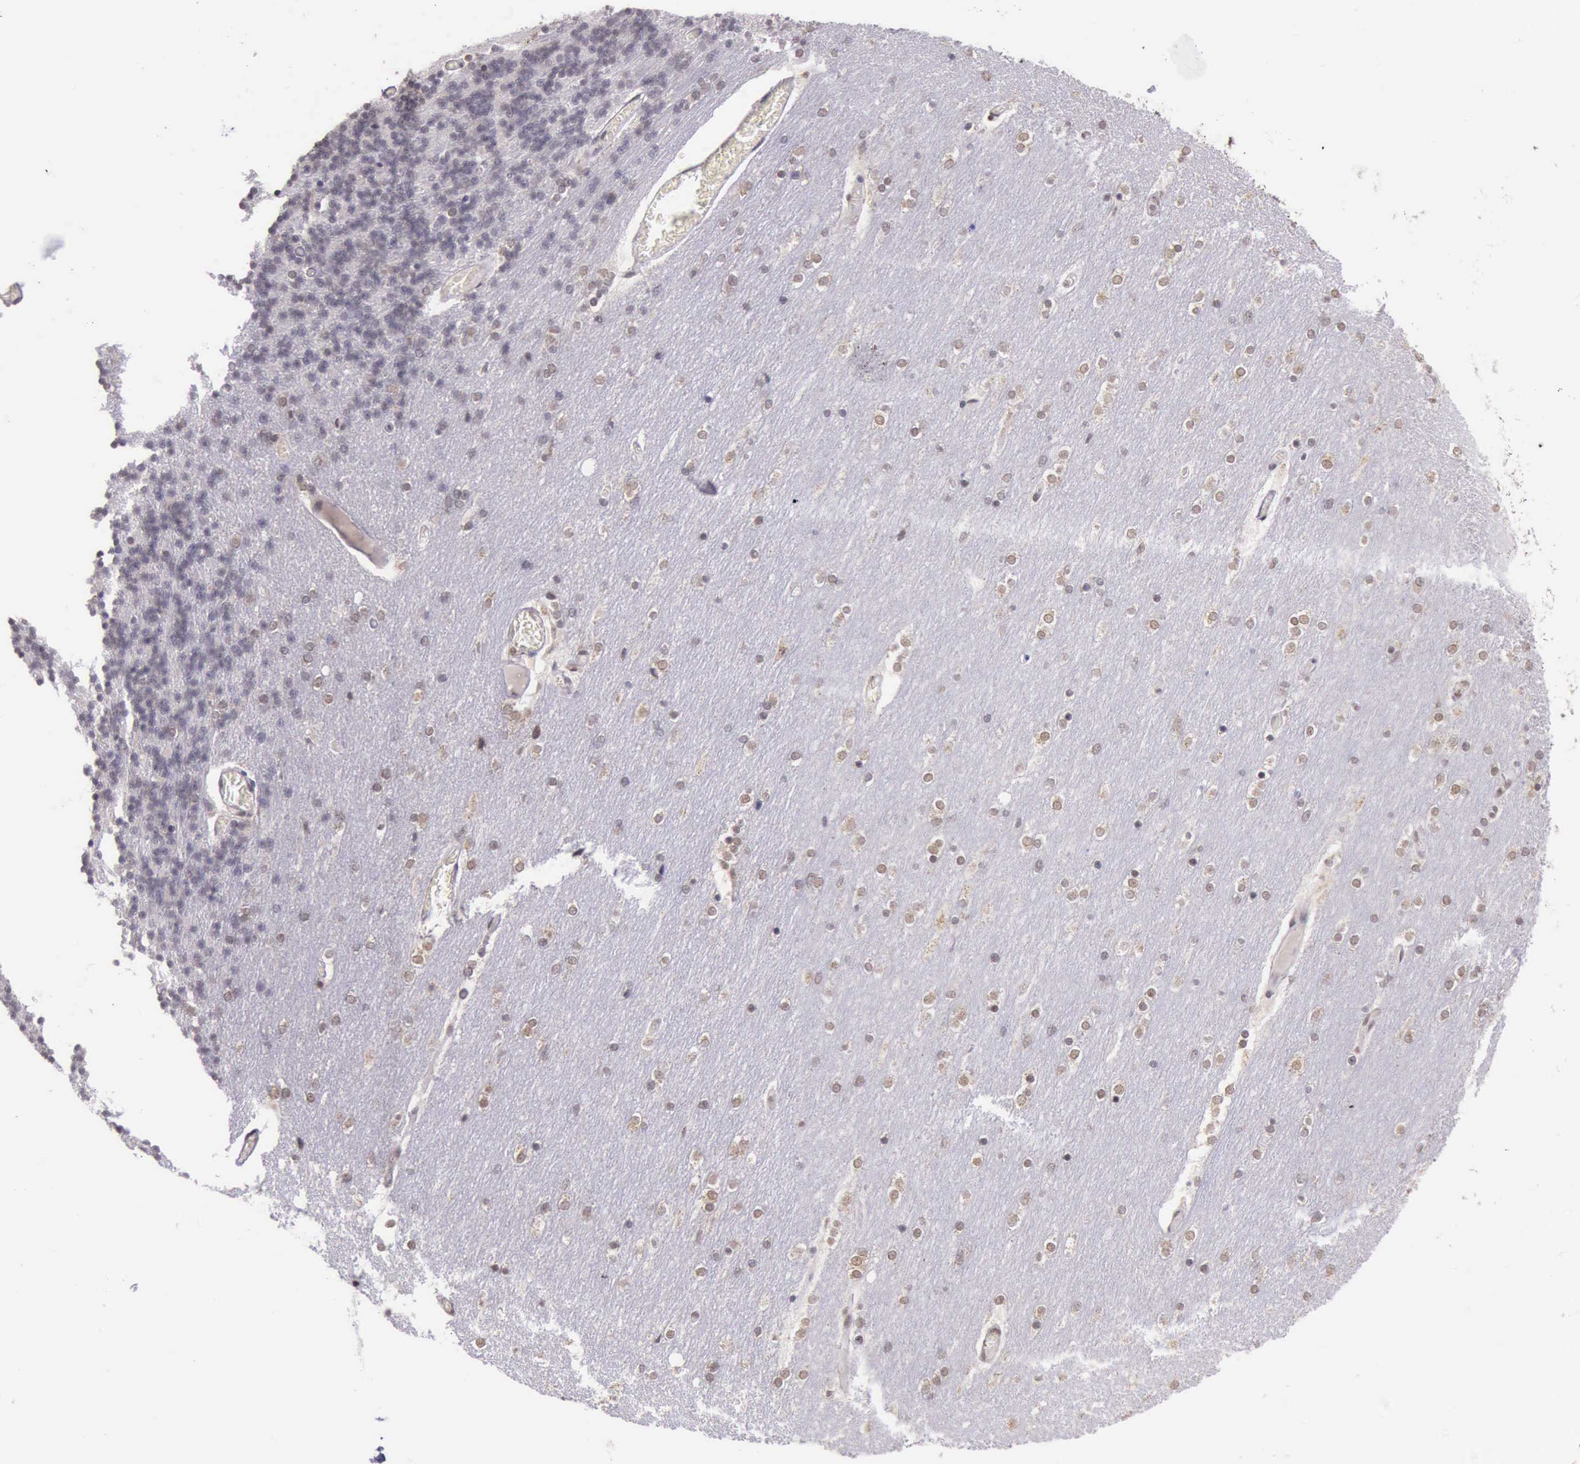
{"staining": {"intensity": "moderate", "quantity": ">75%", "location": "nuclear"}, "tissue": "cerebellum", "cell_type": "Cells in granular layer", "image_type": "normal", "snomed": [{"axis": "morphology", "description": "Normal tissue, NOS"}, {"axis": "topography", "description": "Cerebellum"}], "caption": "About >75% of cells in granular layer in unremarkable human cerebellum exhibit moderate nuclear protein positivity as visualized by brown immunohistochemical staining.", "gene": "PRPF39", "patient": {"sex": "female", "age": 54}}